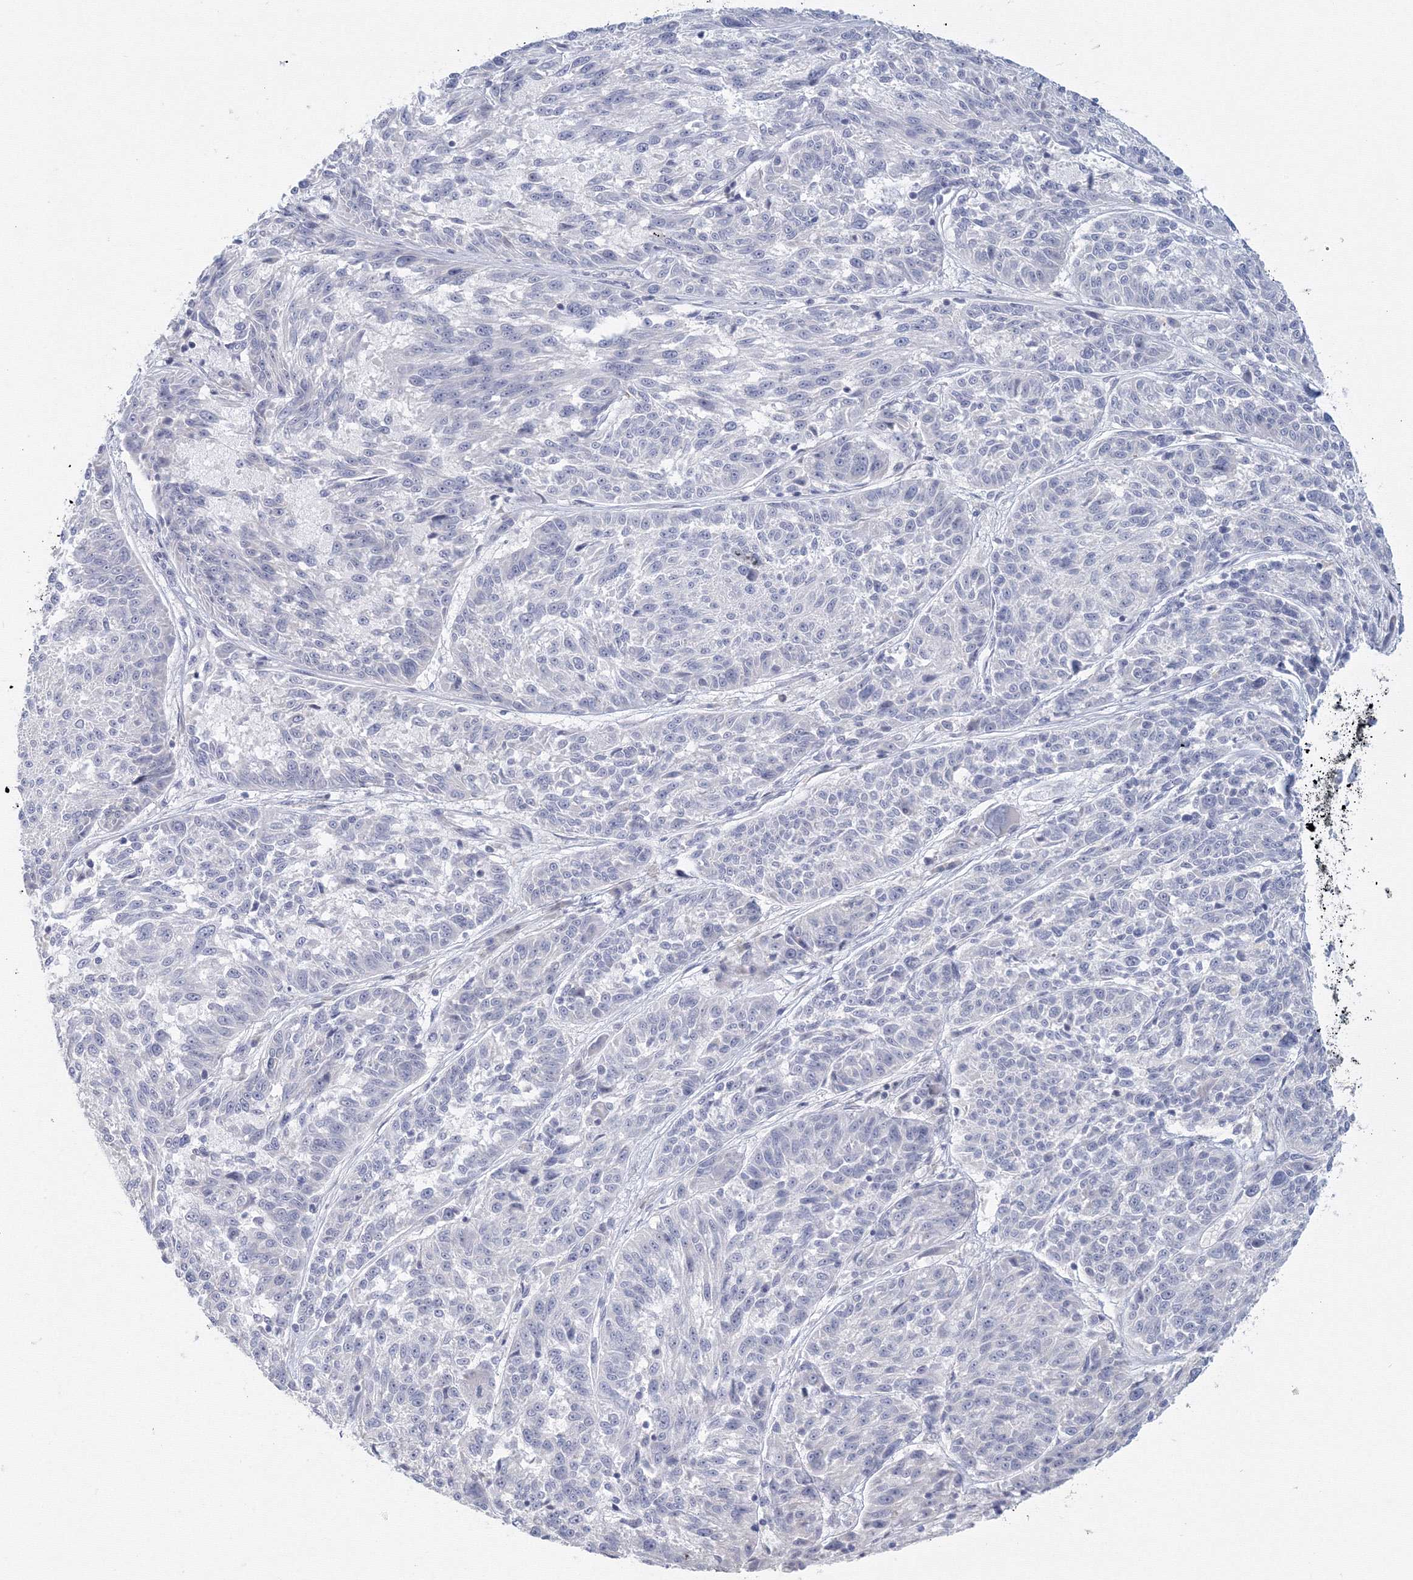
{"staining": {"intensity": "negative", "quantity": "none", "location": "none"}, "tissue": "melanoma", "cell_type": "Tumor cells", "image_type": "cancer", "snomed": [{"axis": "morphology", "description": "Malignant melanoma, NOS"}, {"axis": "topography", "description": "Skin"}], "caption": "A high-resolution photomicrograph shows immunohistochemistry (IHC) staining of melanoma, which reveals no significant expression in tumor cells.", "gene": "TACC2", "patient": {"sex": "male", "age": 53}}